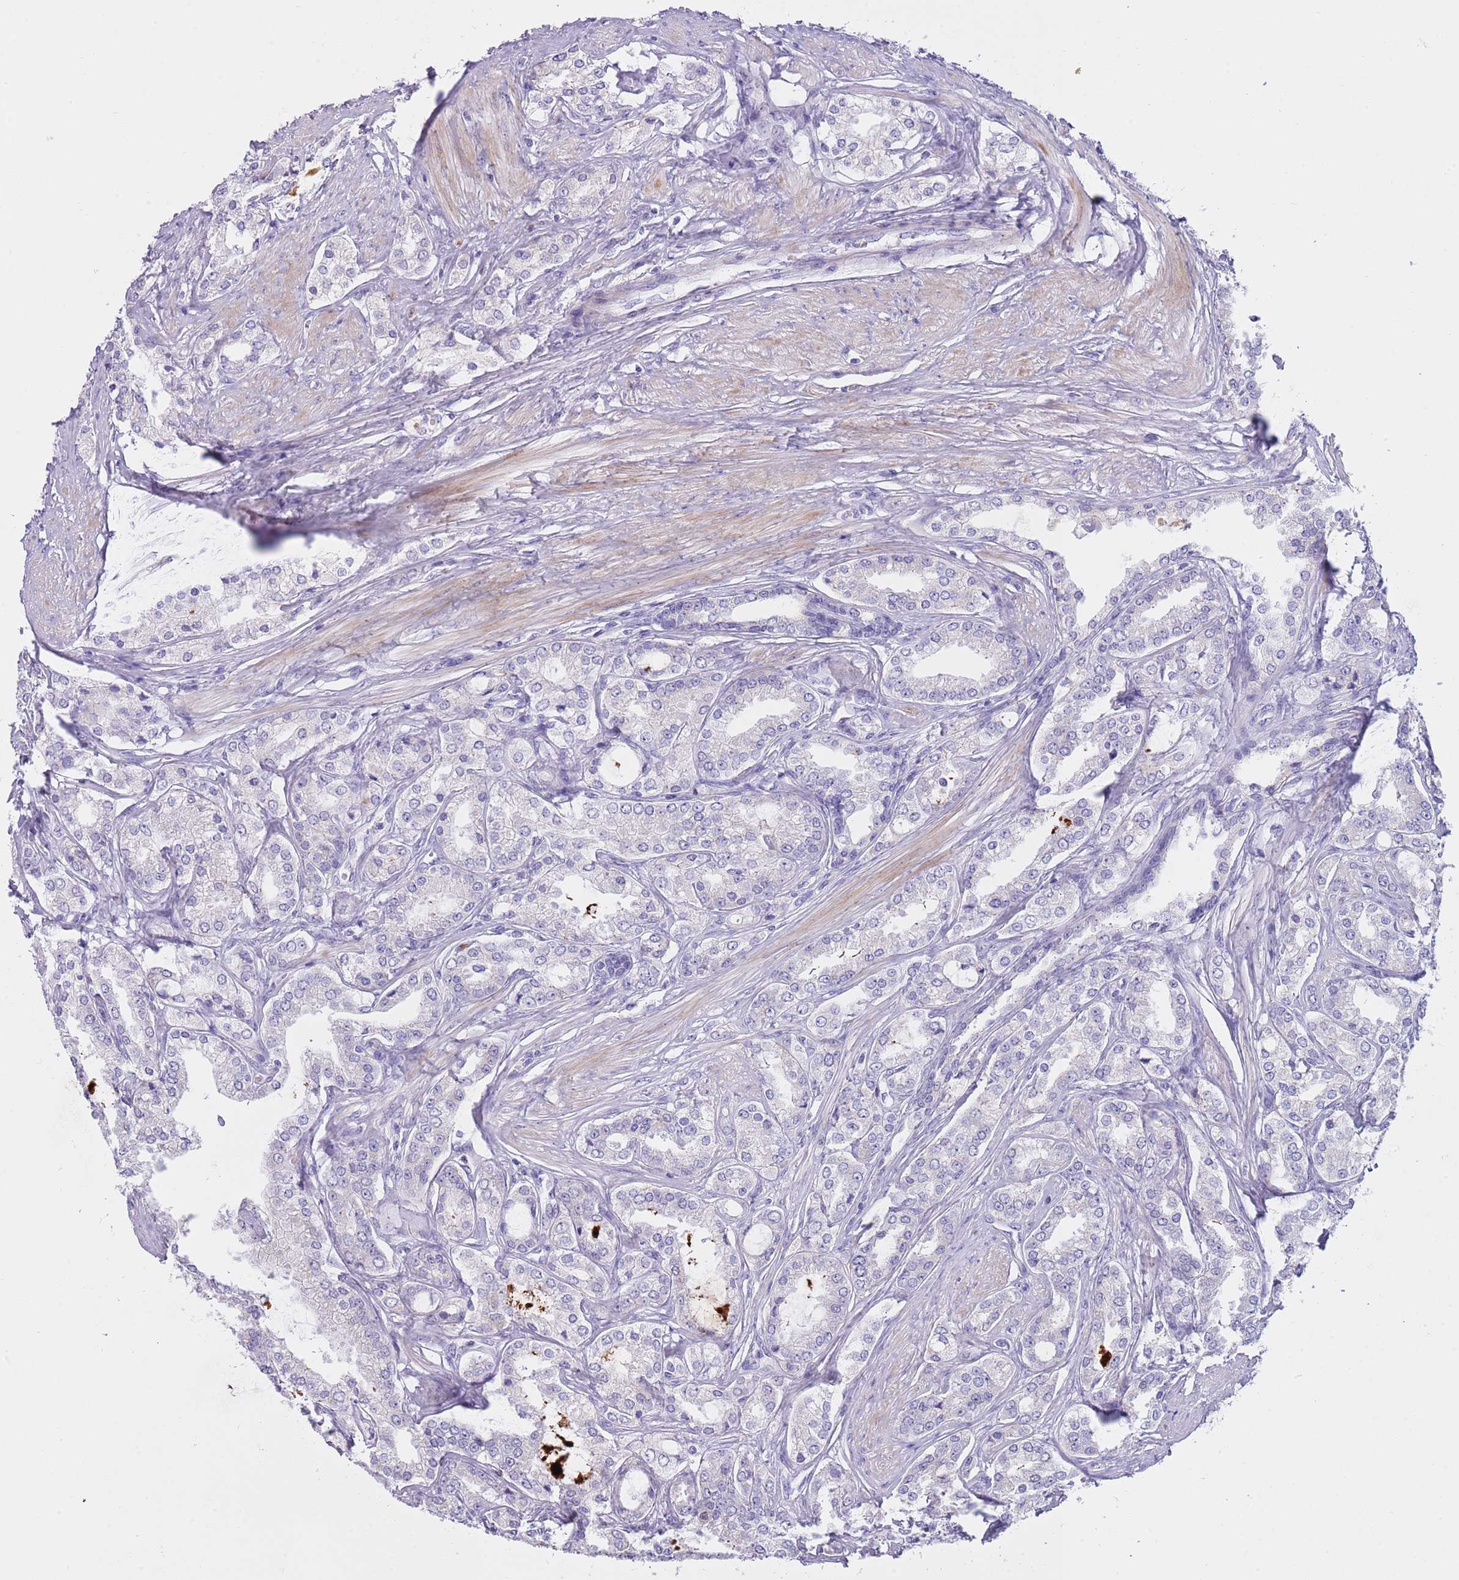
{"staining": {"intensity": "negative", "quantity": "none", "location": "none"}, "tissue": "prostate cancer", "cell_type": "Tumor cells", "image_type": "cancer", "snomed": [{"axis": "morphology", "description": "Adenocarcinoma, High grade"}, {"axis": "topography", "description": "Prostate"}], "caption": "This is an immunohistochemistry image of prostate adenocarcinoma (high-grade). There is no positivity in tumor cells.", "gene": "NBPF6", "patient": {"sex": "male", "age": 71}}